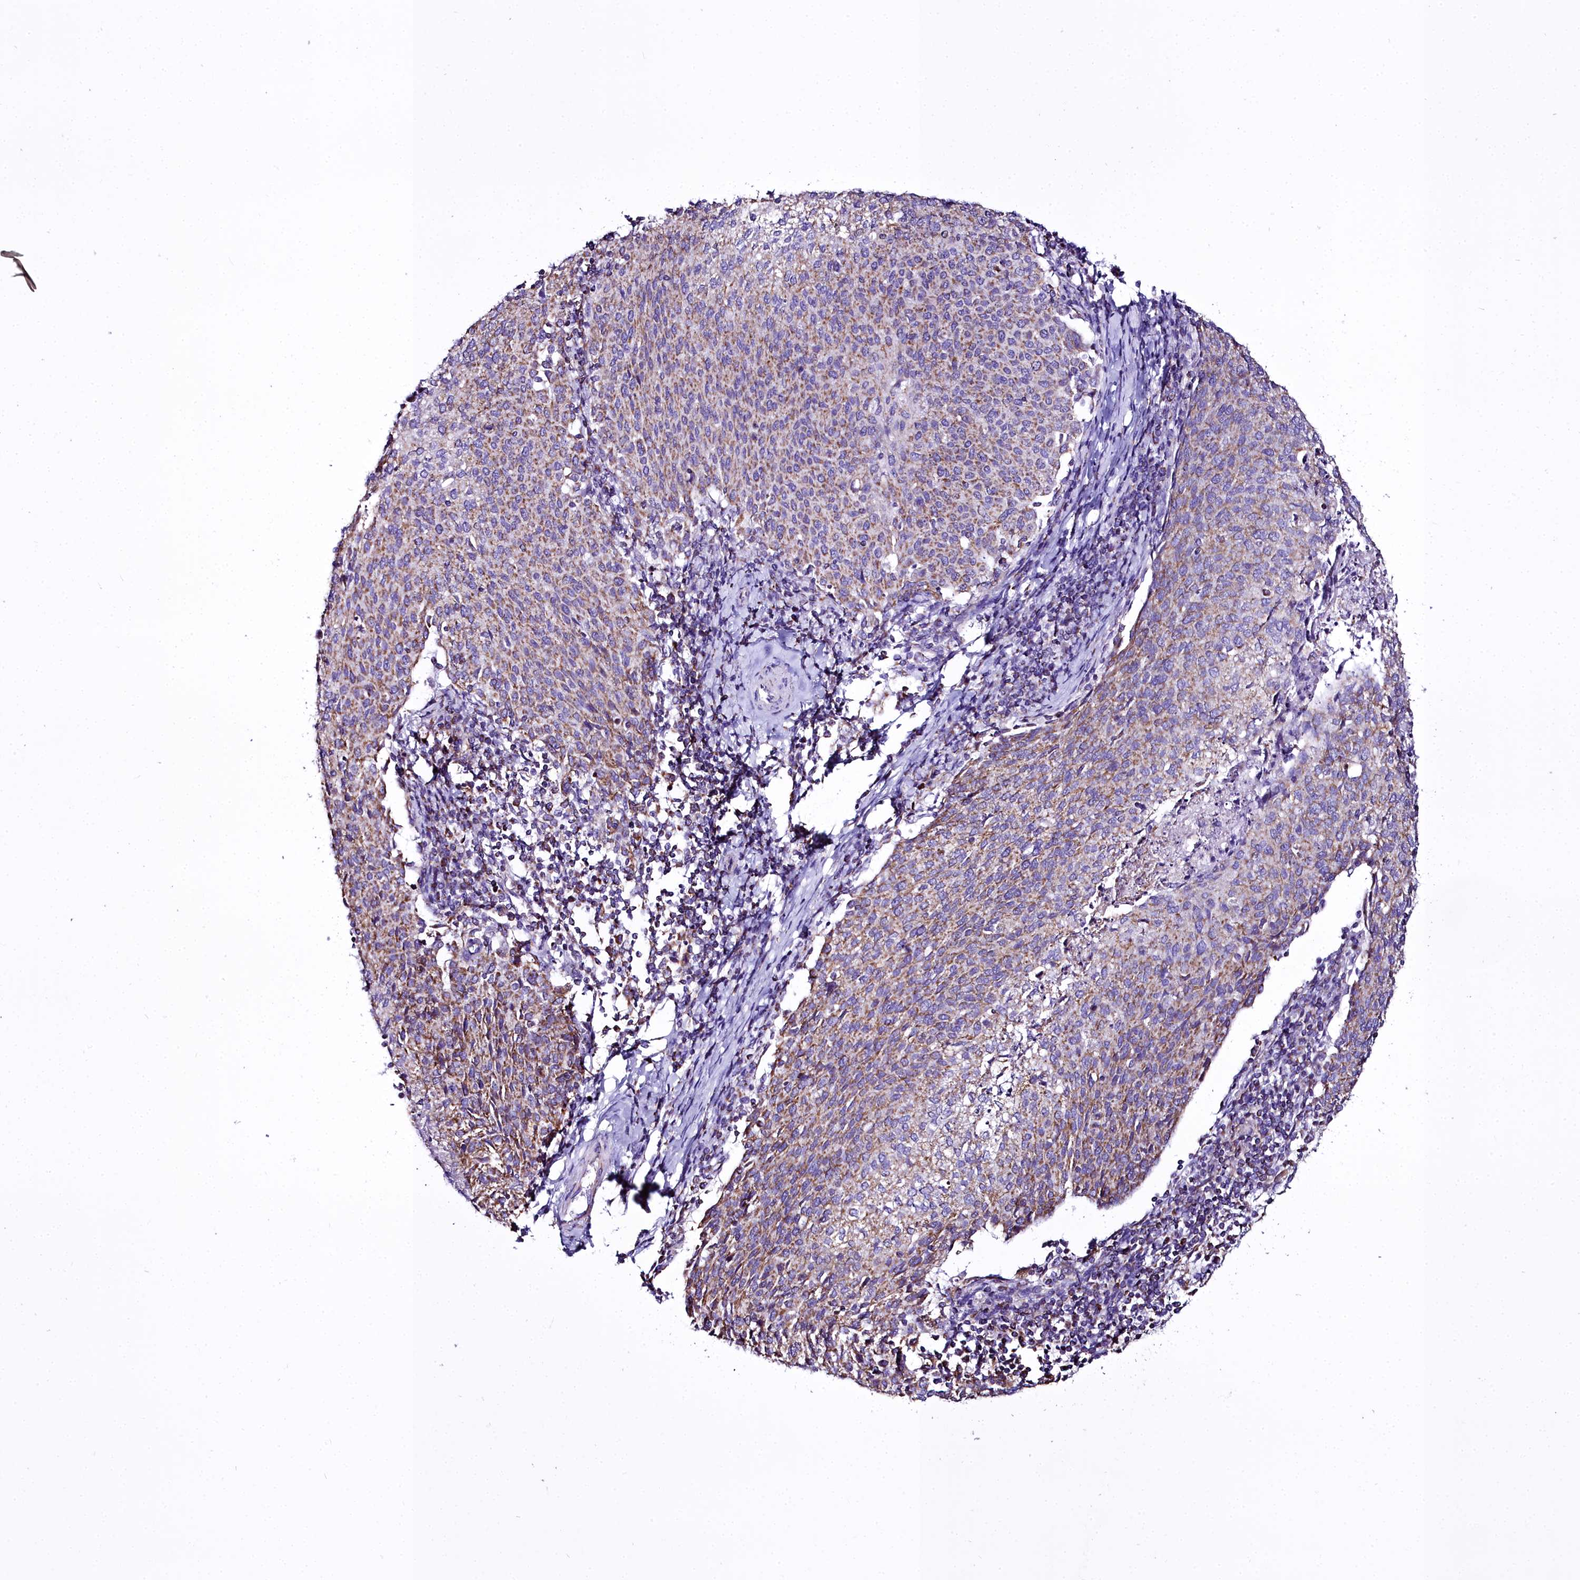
{"staining": {"intensity": "moderate", "quantity": ">75%", "location": "cytoplasmic/membranous"}, "tissue": "cervical cancer", "cell_type": "Tumor cells", "image_type": "cancer", "snomed": [{"axis": "morphology", "description": "Squamous cell carcinoma, NOS"}, {"axis": "topography", "description": "Cervix"}], "caption": "There is medium levels of moderate cytoplasmic/membranous positivity in tumor cells of squamous cell carcinoma (cervical), as demonstrated by immunohistochemical staining (brown color).", "gene": "WDFY3", "patient": {"sex": "female", "age": 46}}